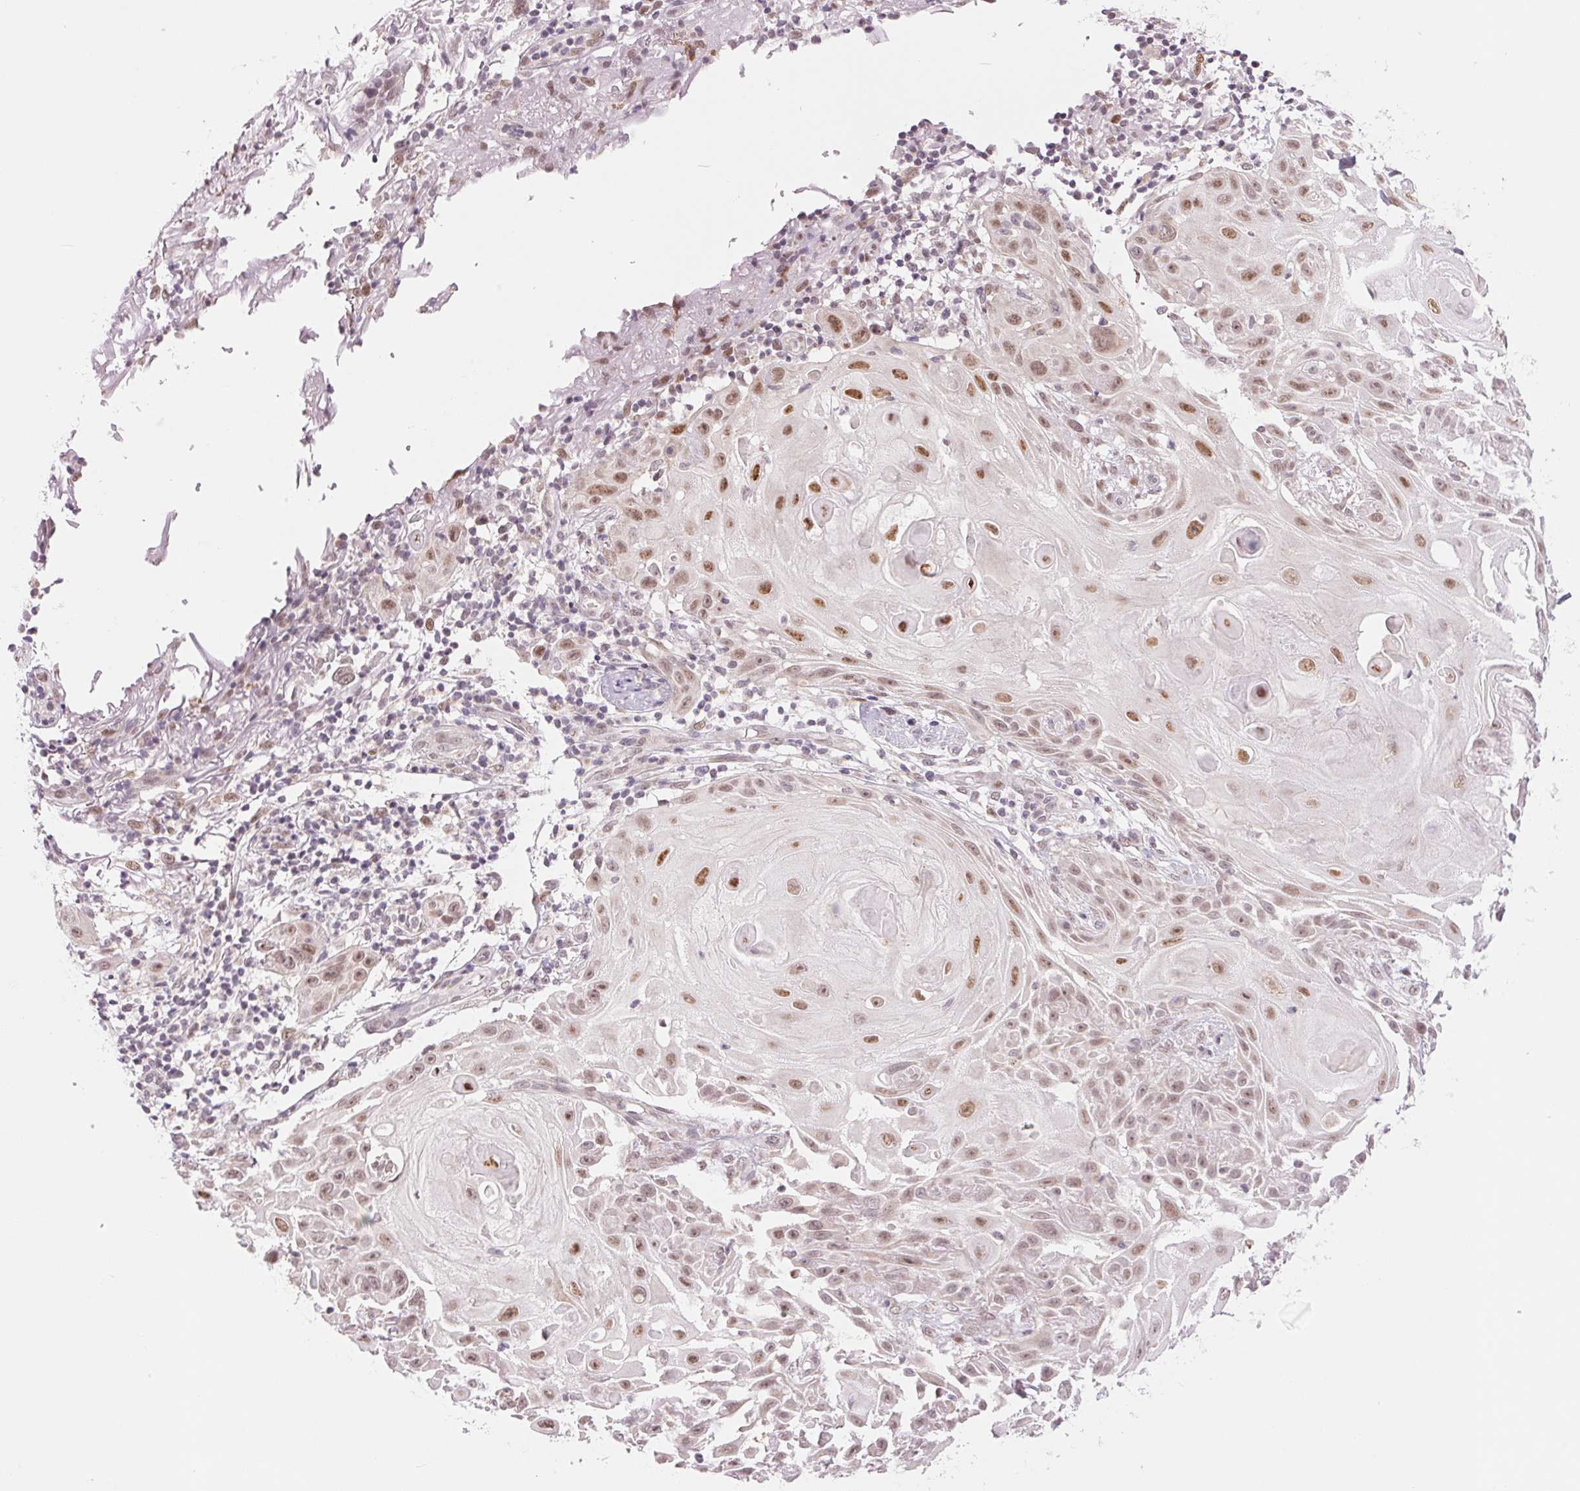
{"staining": {"intensity": "moderate", "quantity": "25%-75%", "location": "nuclear"}, "tissue": "skin cancer", "cell_type": "Tumor cells", "image_type": "cancer", "snomed": [{"axis": "morphology", "description": "Squamous cell carcinoma, NOS"}, {"axis": "topography", "description": "Skin"}], "caption": "Moderate nuclear staining for a protein is seen in about 25%-75% of tumor cells of skin cancer using immunohistochemistry.", "gene": "ARHGAP32", "patient": {"sex": "female", "age": 91}}